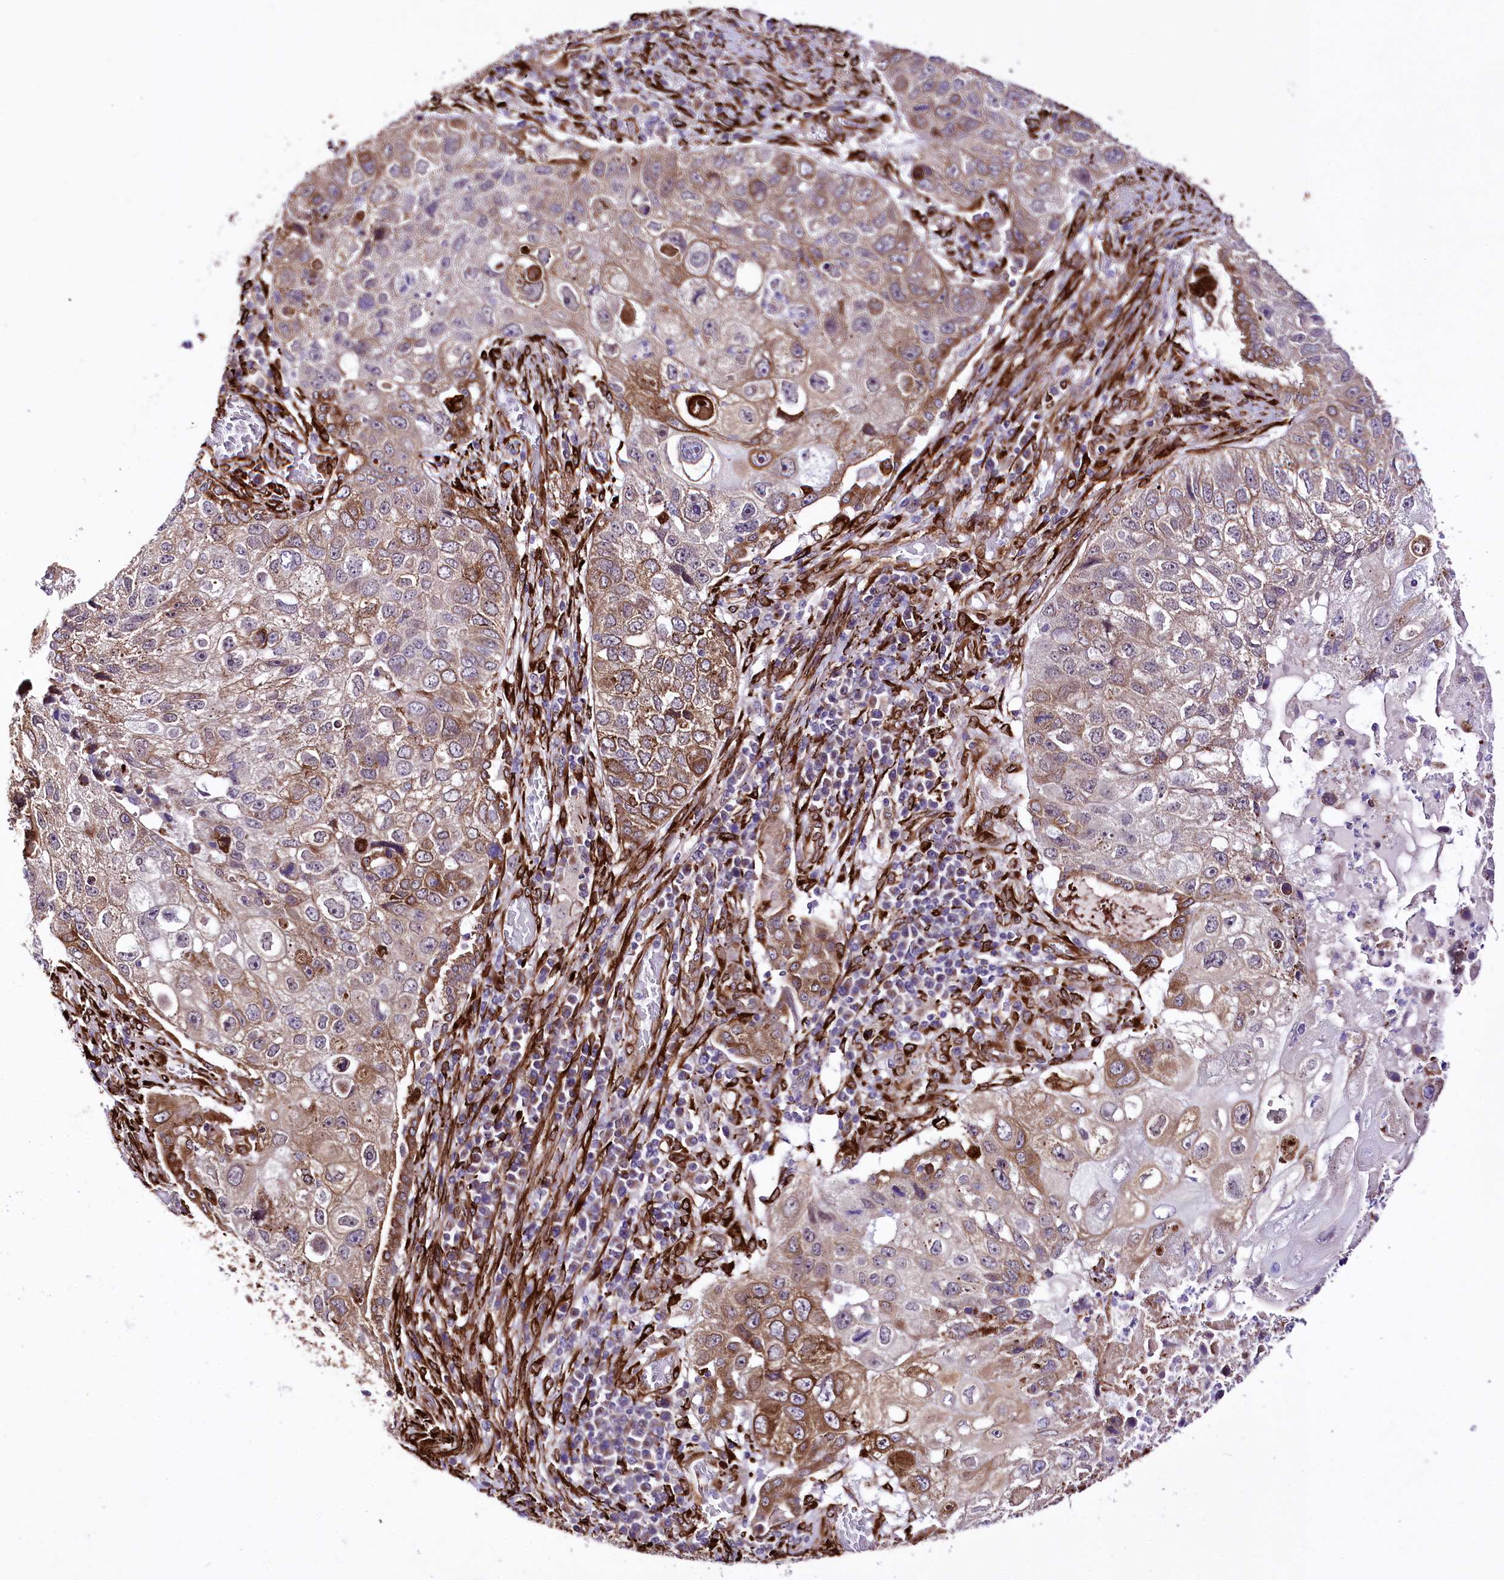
{"staining": {"intensity": "moderate", "quantity": "25%-75%", "location": "cytoplasmic/membranous"}, "tissue": "lung cancer", "cell_type": "Tumor cells", "image_type": "cancer", "snomed": [{"axis": "morphology", "description": "Squamous cell carcinoma, NOS"}, {"axis": "topography", "description": "Lung"}], "caption": "High-power microscopy captured an IHC image of lung cancer, revealing moderate cytoplasmic/membranous staining in about 25%-75% of tumor cells. (IHC, brightfield microscopy, high magnification).", "gene": "WWC1", "patient": {"sex": "male", "age": 61}}